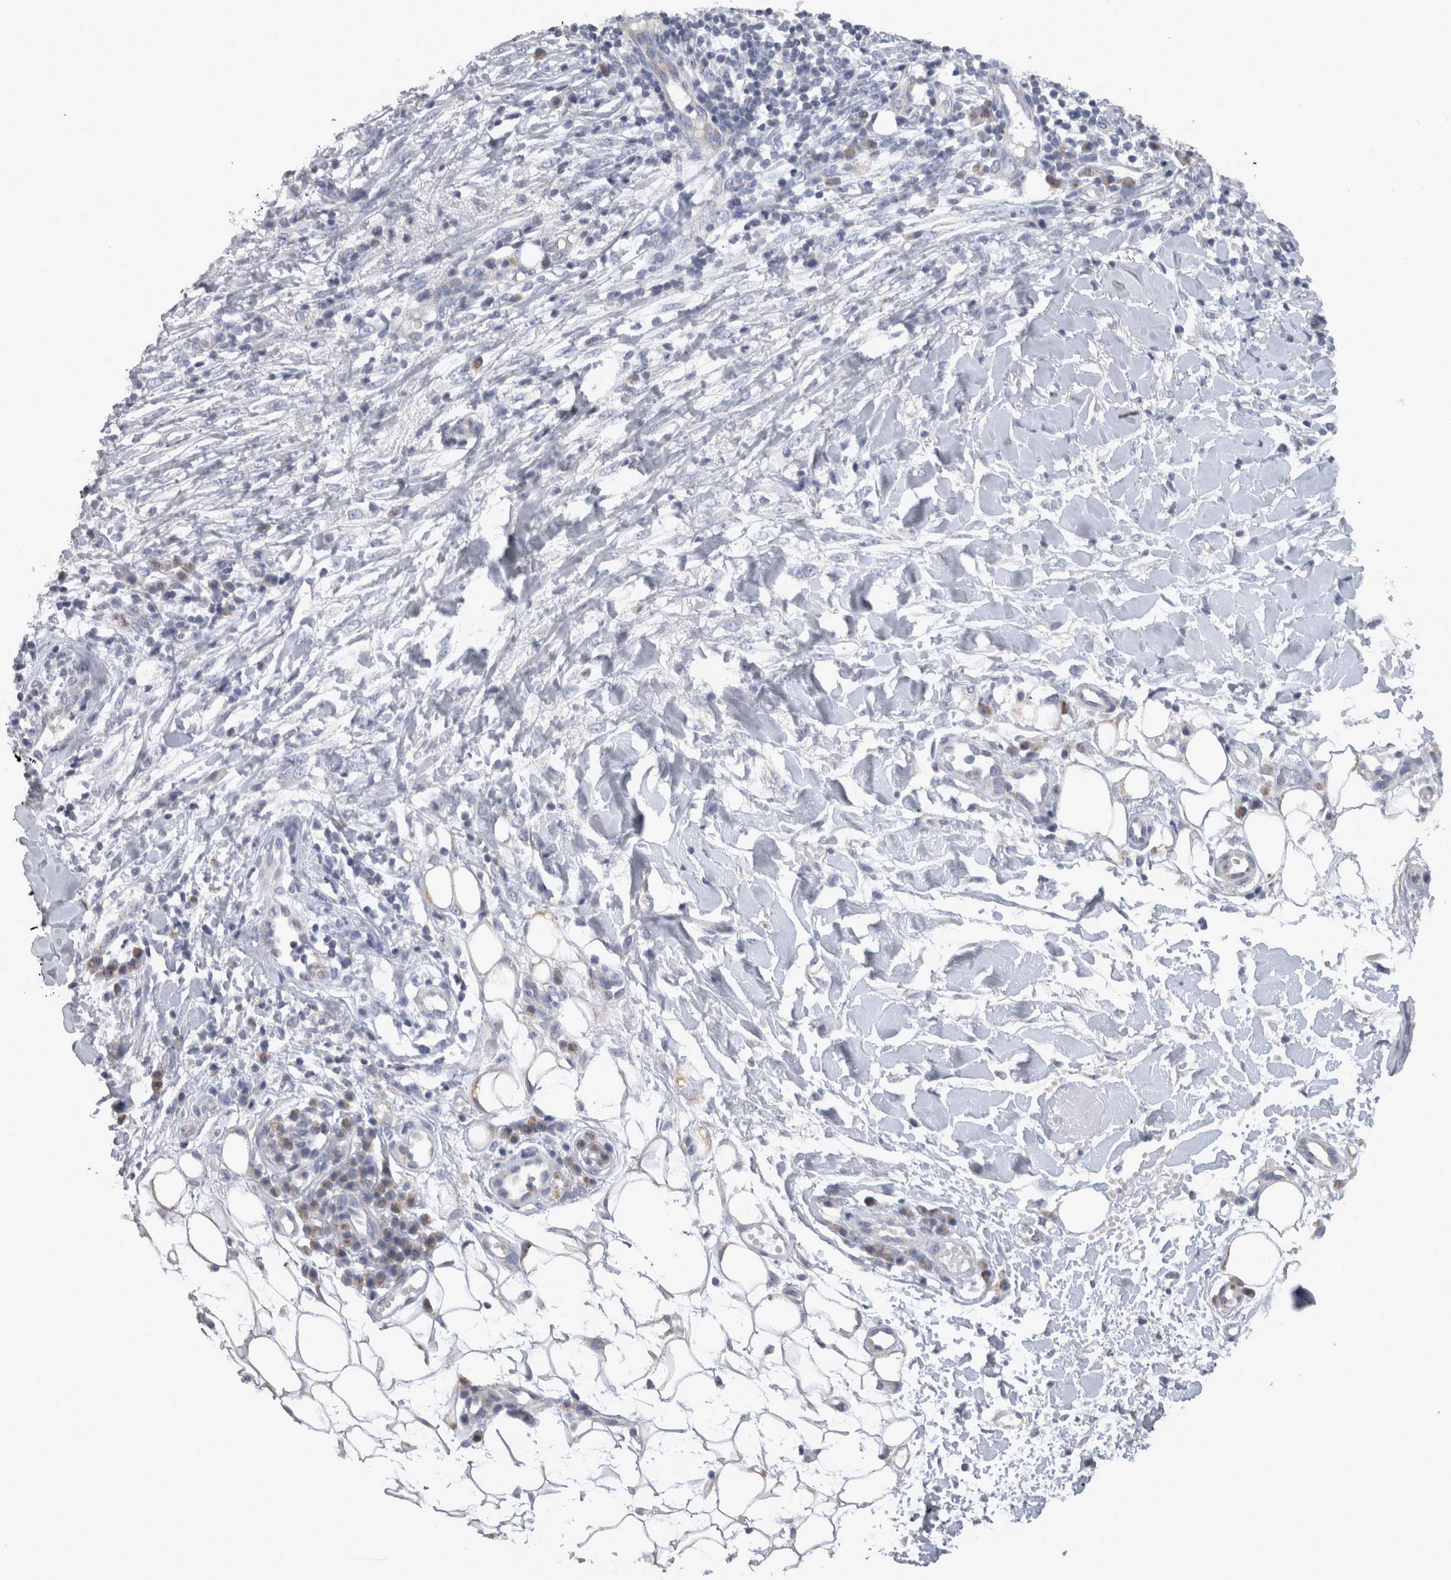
{"staining": {"intensity": "negative", "quantity": "none", "location": "none"}, "tissue": "skin cancer", "cell_type": "Tumor cells", "image_type": "cancer", "snomed": [{"axis": "morphology", "description": "Normal tissue, NOS"}, {"axis": "morphology", "description": "Squamous cell carcinoma, NOS"}, {"axis": "topography", "description": "Skin"}], "caption": "Immunohistochemistry (IHC) of human squamous cell carcinoma (skin) demonstrates no staining in tumor cells.", "gene": "TCAP", "patient": {"sex": "female", "age": 96}}